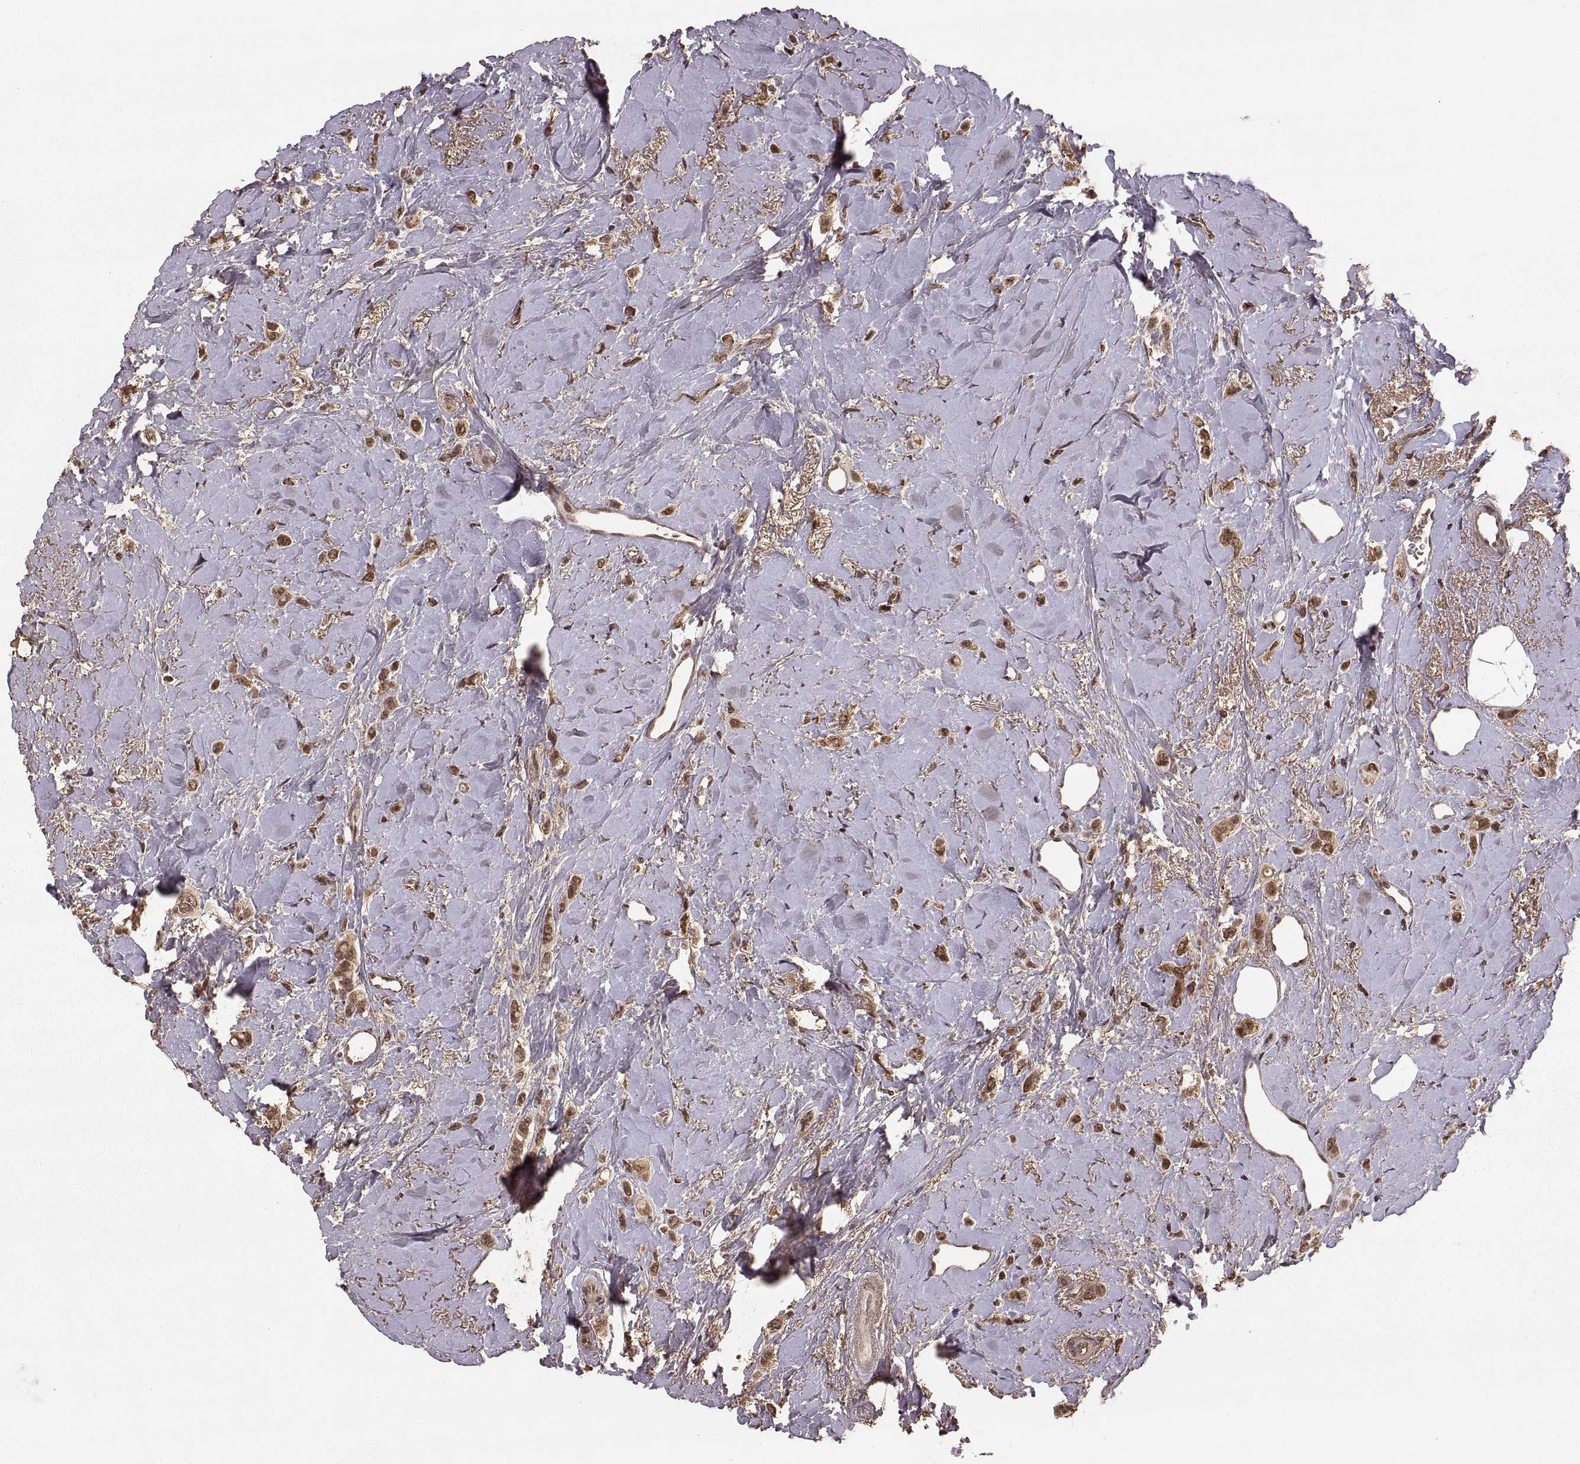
{"staining": {"intensity": "moderate", "quantity": ">75%", "location": "cytoplasmic/membranous,nuclear"}, "tissue": "breast cancer", "cell_type": "Tumor cells", "image_type": "cancer", "snomed": [{"axis": "morphology", "description": "Lobular carcinoma"}, {"axis": "topography", "description": "Breast"}], "caption": "Lobular carcinoma (breast) stained with a protein marker exhibits moderate staining in tumor cells.", "gene": "RFT1", "patient": {"sex": "female", "age": 66}}